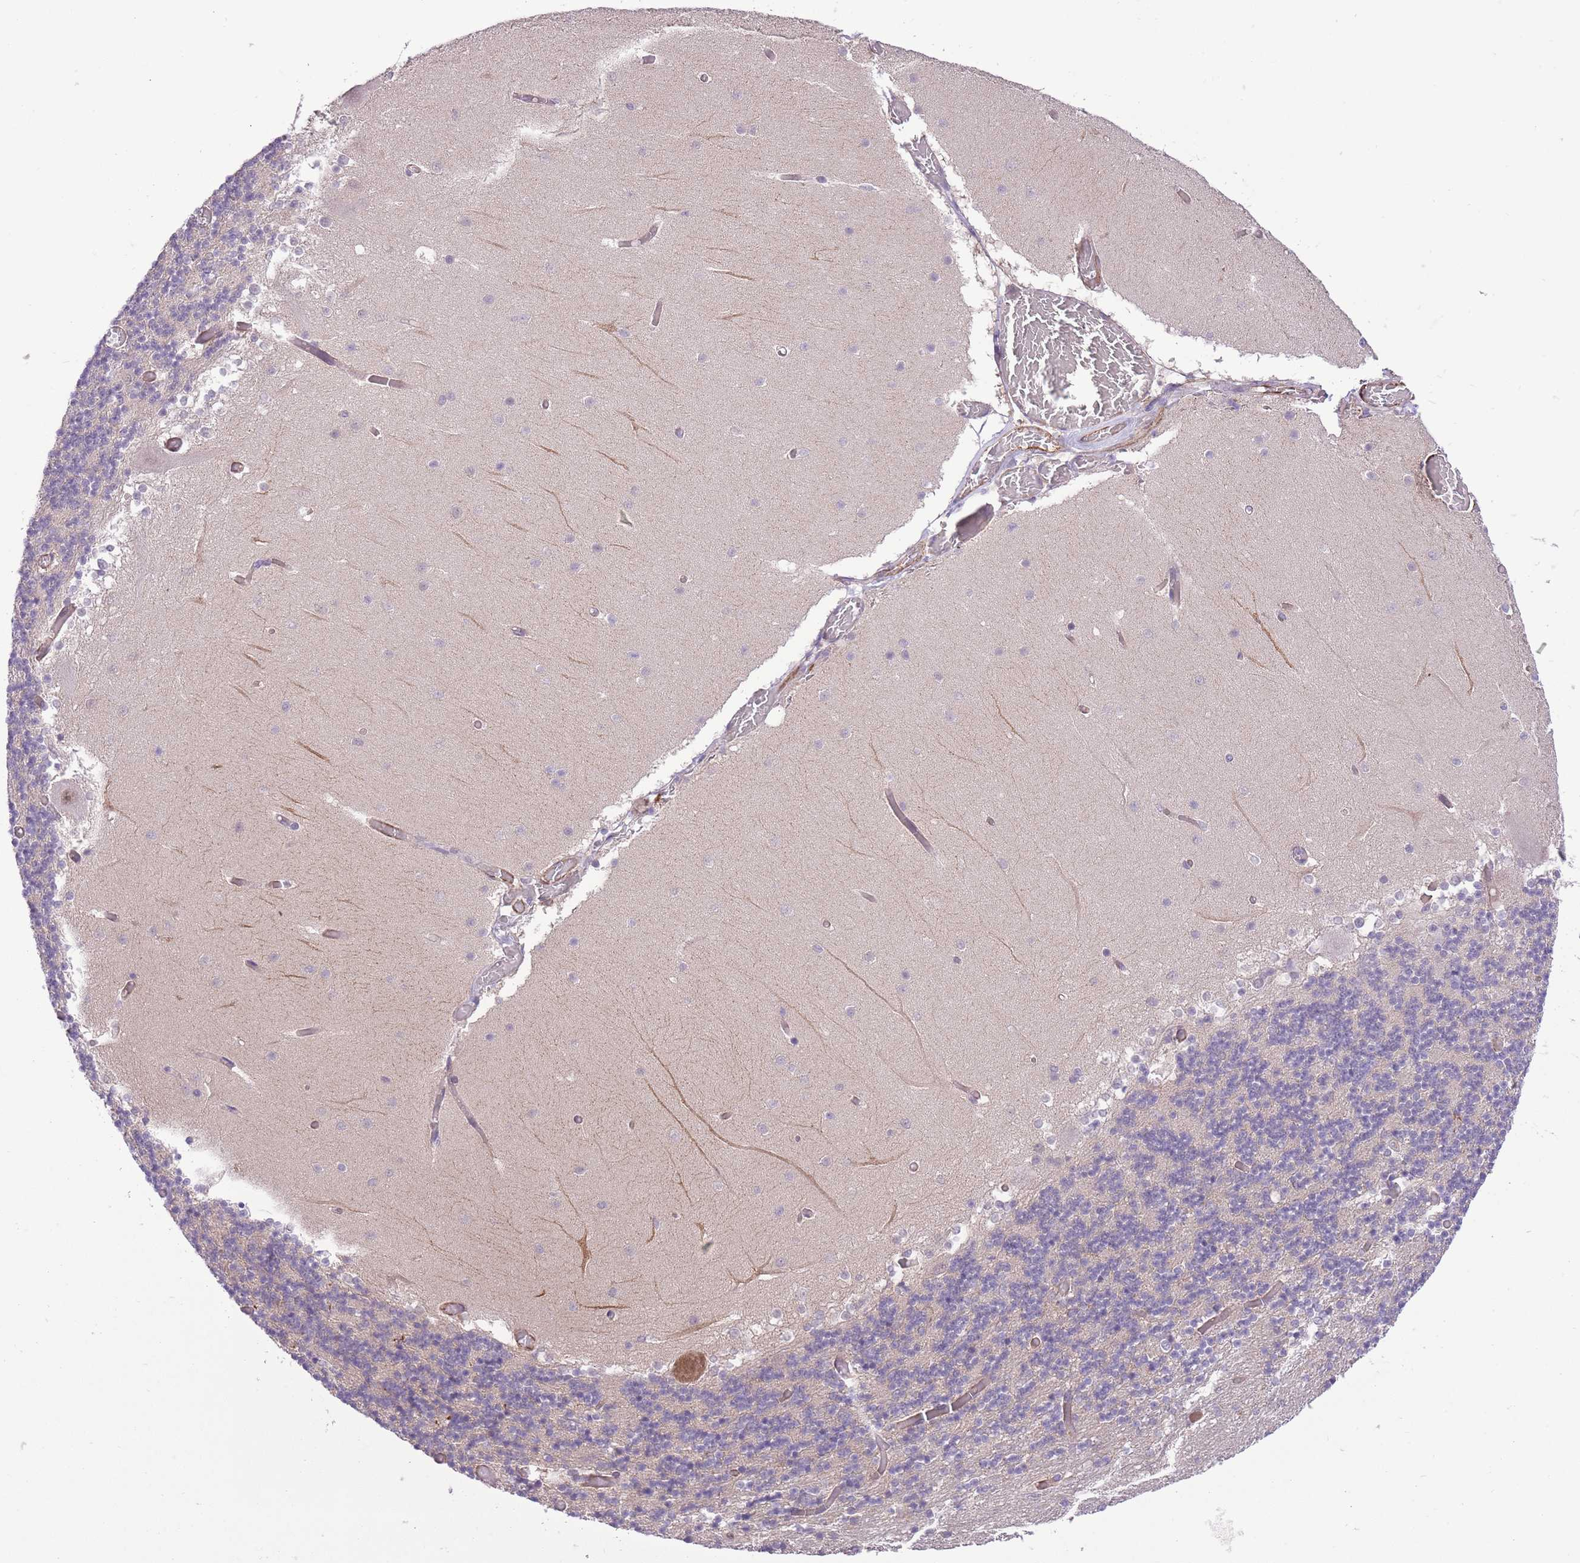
{"staining": {"intensity": "negative", "quantity": "none", "location": "none"}, "tissue": "cerebellum", "cell_type": "Cells in granular layer", "image_type": "normal", "snomed": [{"axis": "morphology", "description": "Normal tissue, NOS"}, {"axis": "topography", "description": "Cerebellum"}], "caption": "Protein analysis of benign cerebellum shows no significant positivity in cells in granular layer.", "gene": "ELL", "patient": {"sex": "female", "age": 28}}